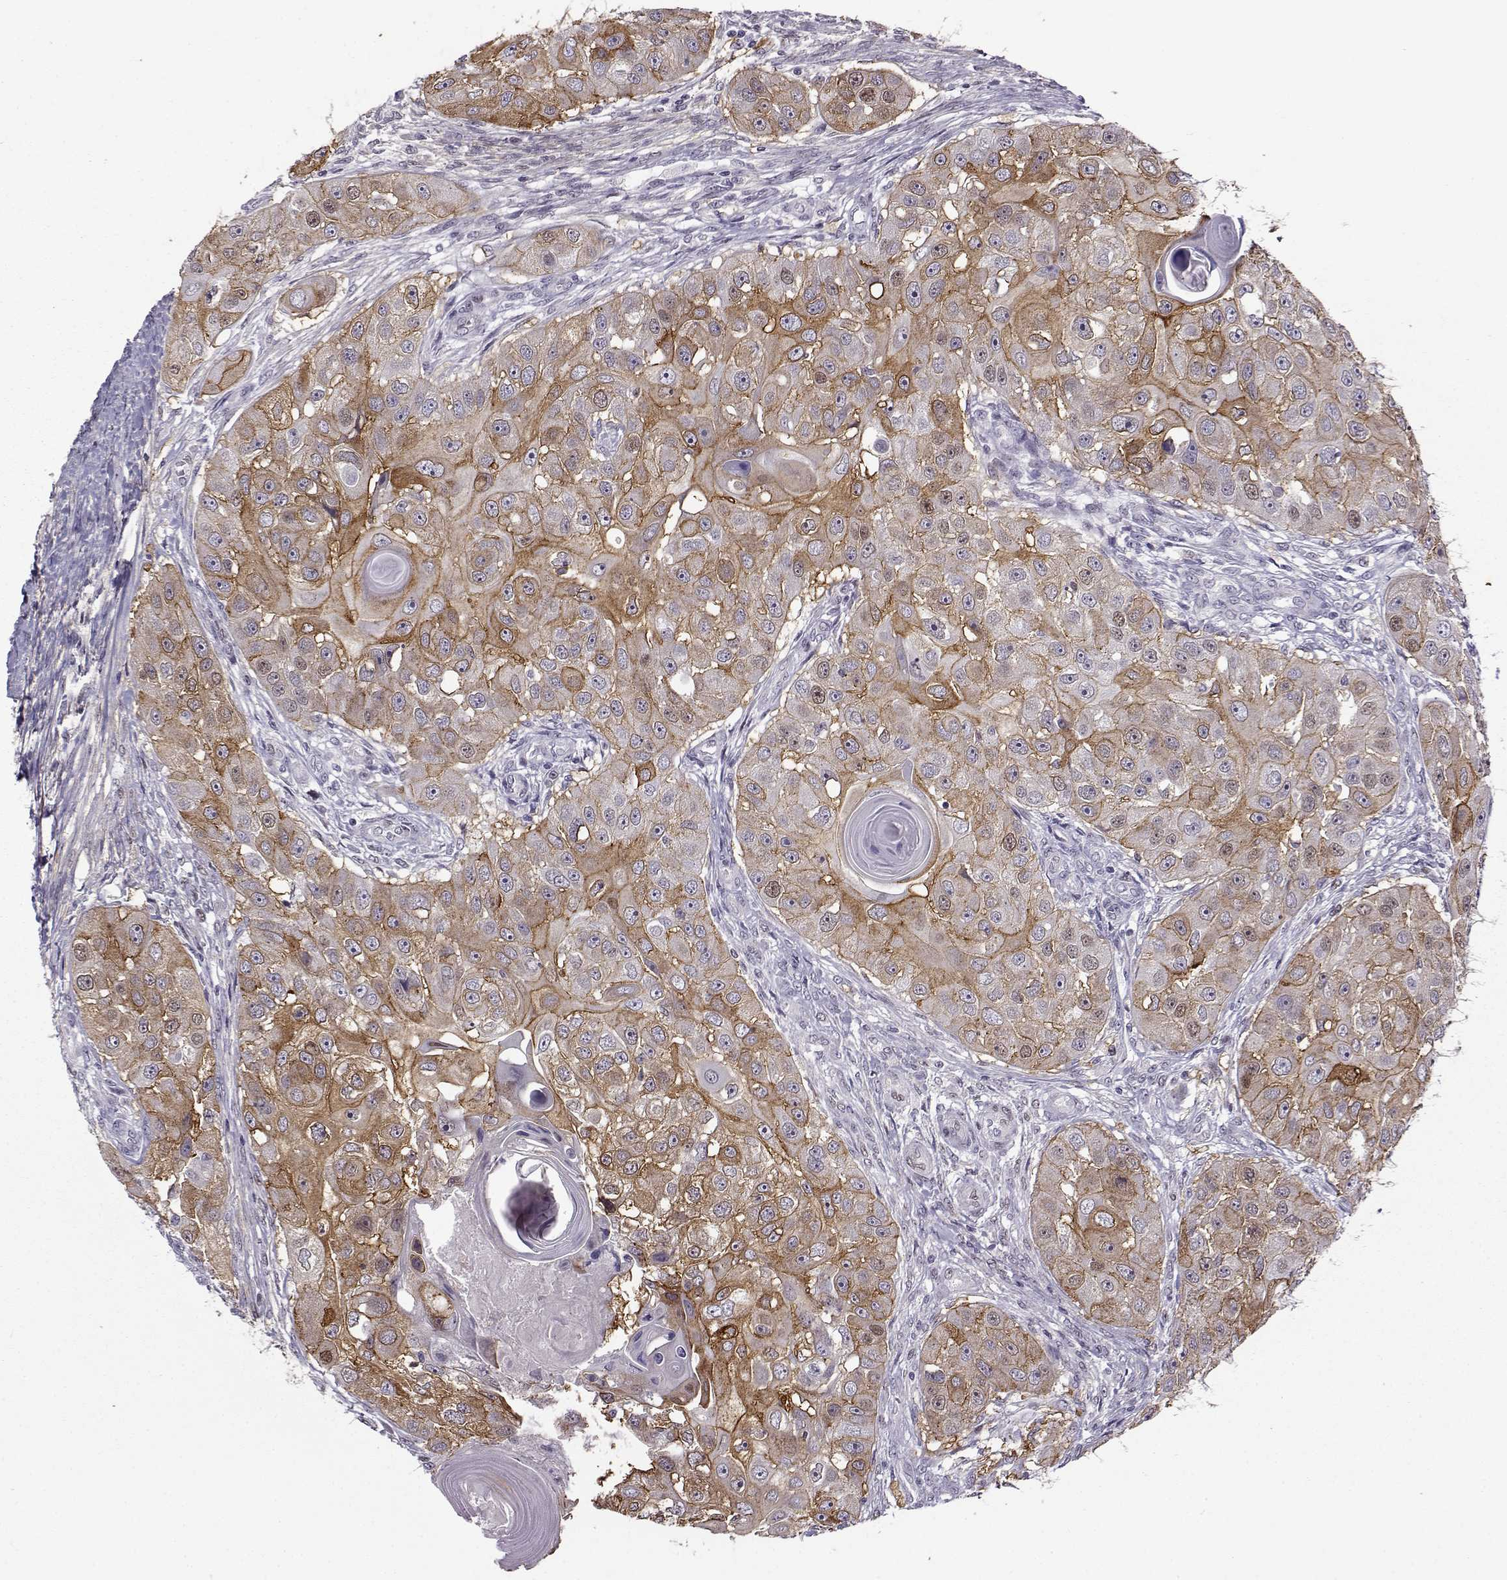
{"staining": {"intensity": "moderate", "quantity": "25%-75%", "location": "cytoplasmic/membranous,nuclear"}, "tissue": "head and neck cancer", "cell_type": "Tumor cells", "image_type": "cancer", "snomed": [{"axis": "morphology", "description": "Squamous cell carcinoma, NOS"}, {"axis": "topography", "description": "Head-Neck"}], "caption": "This is an image of immunohistochemistry (IHC) staining of head and neck squamous cell carcinoma, which shows moderate staining in the cytoplasmic/membranous and nuclear of tumor cells.", "gene": "BACH1", "patient": {"sex": "male", "age": 51}}